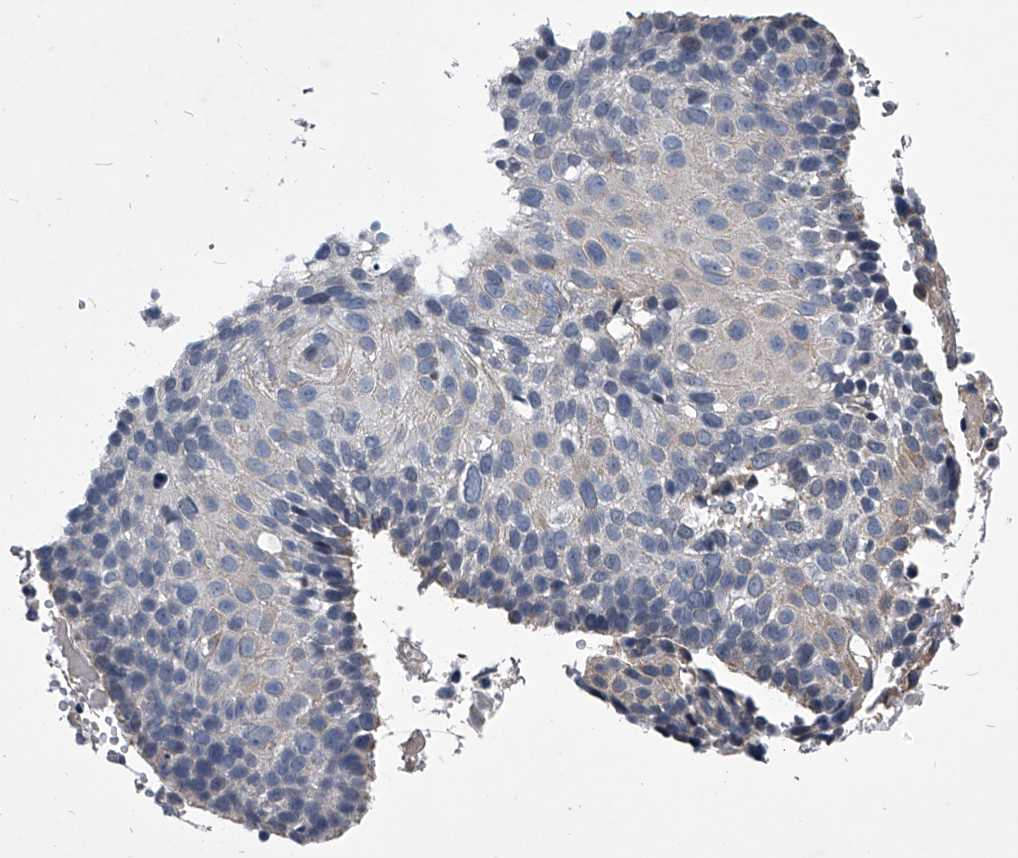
{"staining": {"intensity": "negative", "quantity": "none", "location": "none"}, "tissue": "cervical cancer", "cell_type": "Tumor cells", "image_type": "cancer", "snomed": [{"axis": "morphology", "description": "Squamous cell carcinoma, NOS"}, {"axis": "topography", "description": "Cervix"}], "caption": "This is a histopathology image of immunohistochemistry staining of squamous cell carcinoma (cervical), which shows no staining in tumor cells. The staining is performed using DAB brown chromogen with nuclei counter-stained in using hematoxylin.", "gene": "ZNF76", "patient": {"sex": "female", "age": 74}}